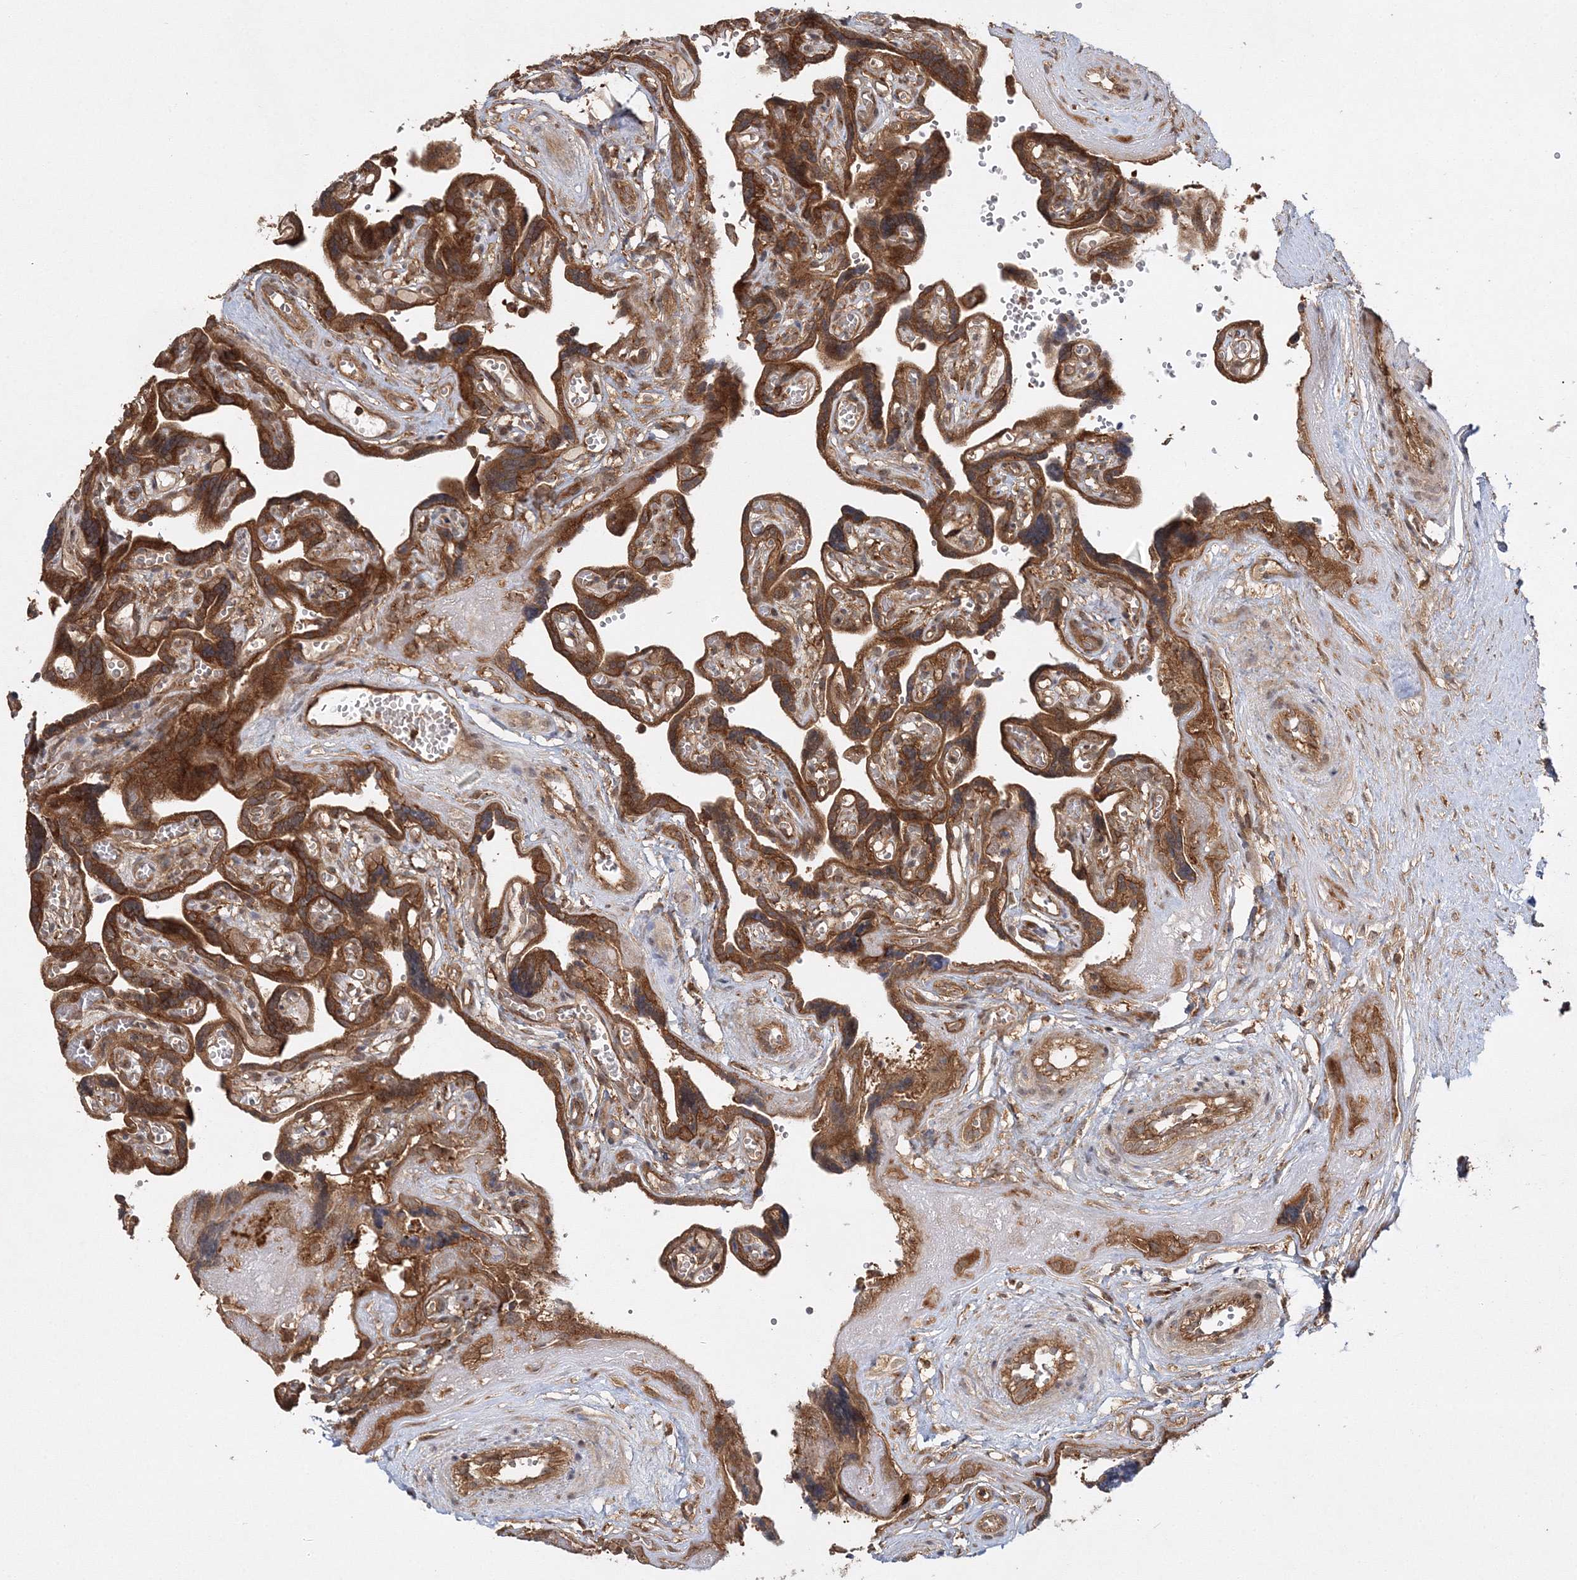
{"staining": {"intensity": "strong", "quantity": ">75%", "location": "cytoplasmic/membranous"}, "tissue": "placenta", "cell_type": "Trophoblastic cells", "image_type": "normal", "snomed": [{"axis": "morphology", "description": "Normal tissue, NOS"}, {"axis": "topography", "description": "Placenta"}], "caption": "Protein expression analysis of benign placenta exhibits strong cytoplasmic/membranous staining in about >75% of trophoblastic cells.", "gene": "WDR37", "patient": {"sex": "female", "age": 30}}